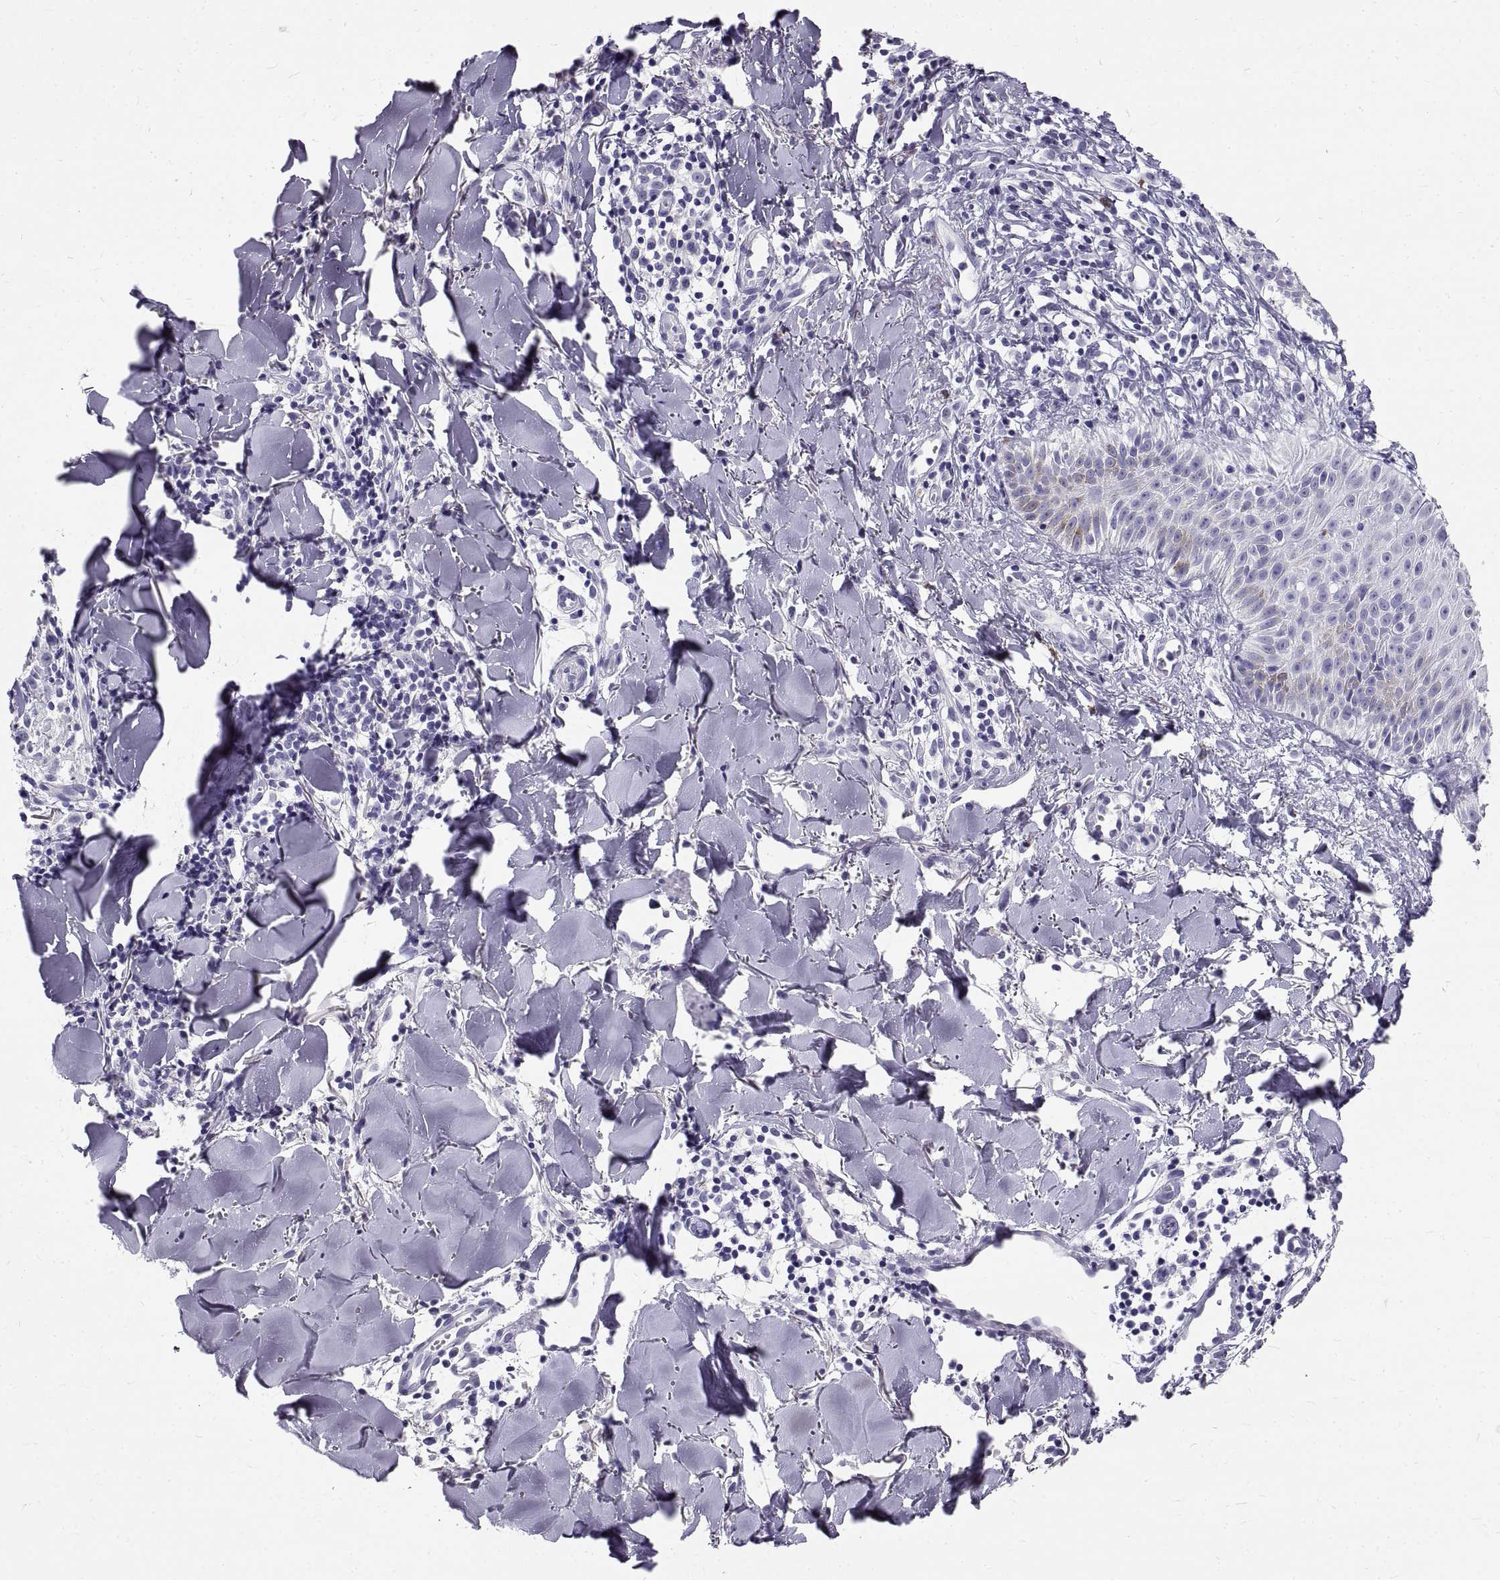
{"staining": {"intensity": "negative", "quantity": "none", "location": "none"}, "tissue": "melanoma", "cell_type": "Tumor cells", "image_type": "cancer", "snomed": [{"axis": "morphology", "description": "Malignant melanoma, NOS"}, {"axis": "topography", "description": "Skin"}], "caption": "The IHC image has no significant expression in tumor cells of melanoma tissue.", "gene": "GNG12", "patient": {"sex": "male", "age": 51}}